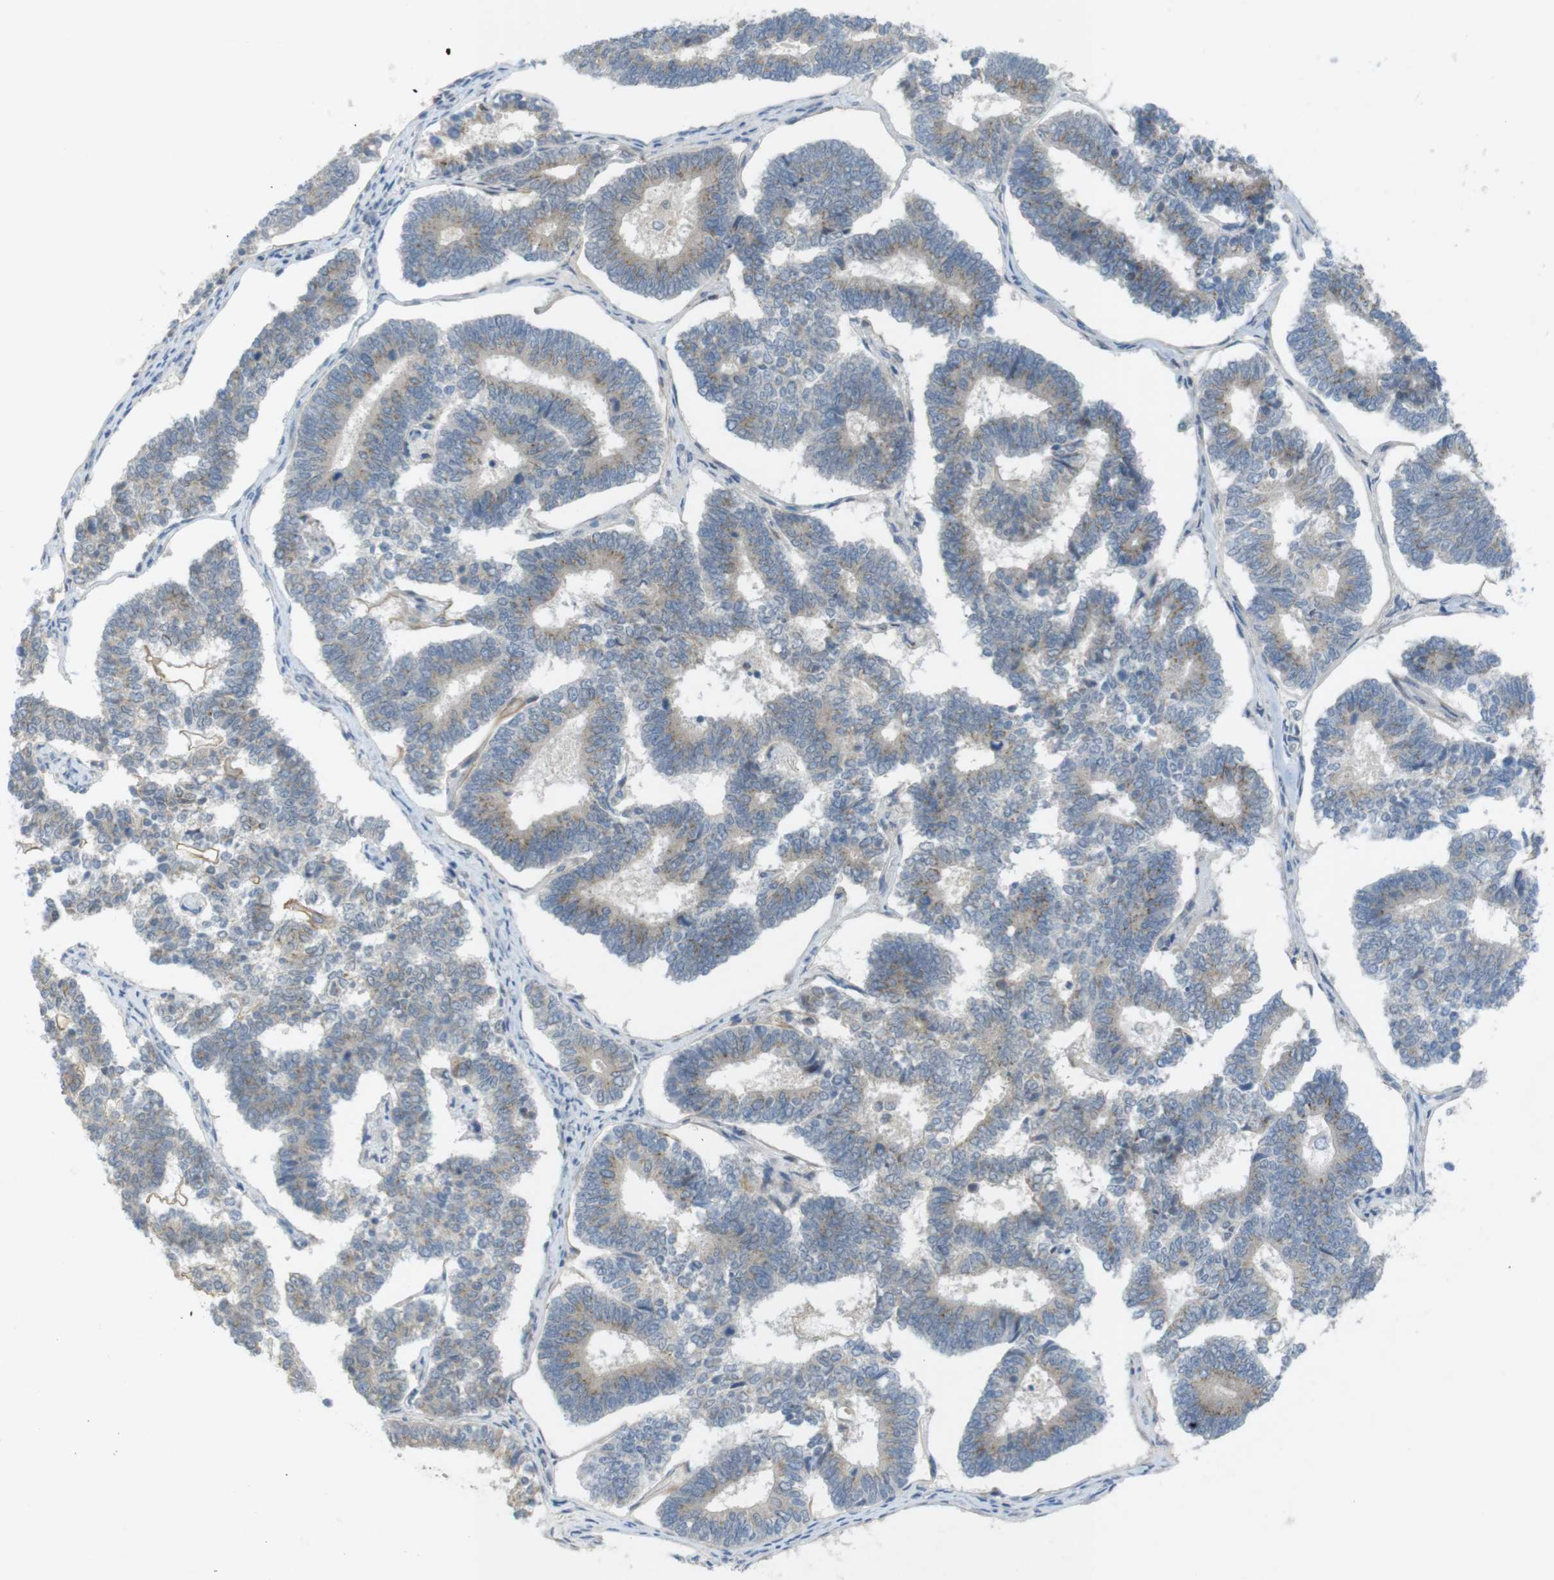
{"staining": {"intensity": "weak", "quantity": "25%-75%", "location": "cytoplasmic/membranous"}, "tissue": "endometrial cancer", "cell_type": "Tumor cells", "image_type": "cancer", "snomed": [{"axis": "morphology", "description": "Adenocarcinoma, NOS"}, {"axis": "topography", "description": "Endometrium"}], "caption": "Immunohistochemical staining of human endometrial cancer exhibits weak cytoplasmic/membranous protein positivity in approximately 25%-75% of tumor cells.", "gene": "YIPF3", "patient": {"sex": "female", "age": 70}}